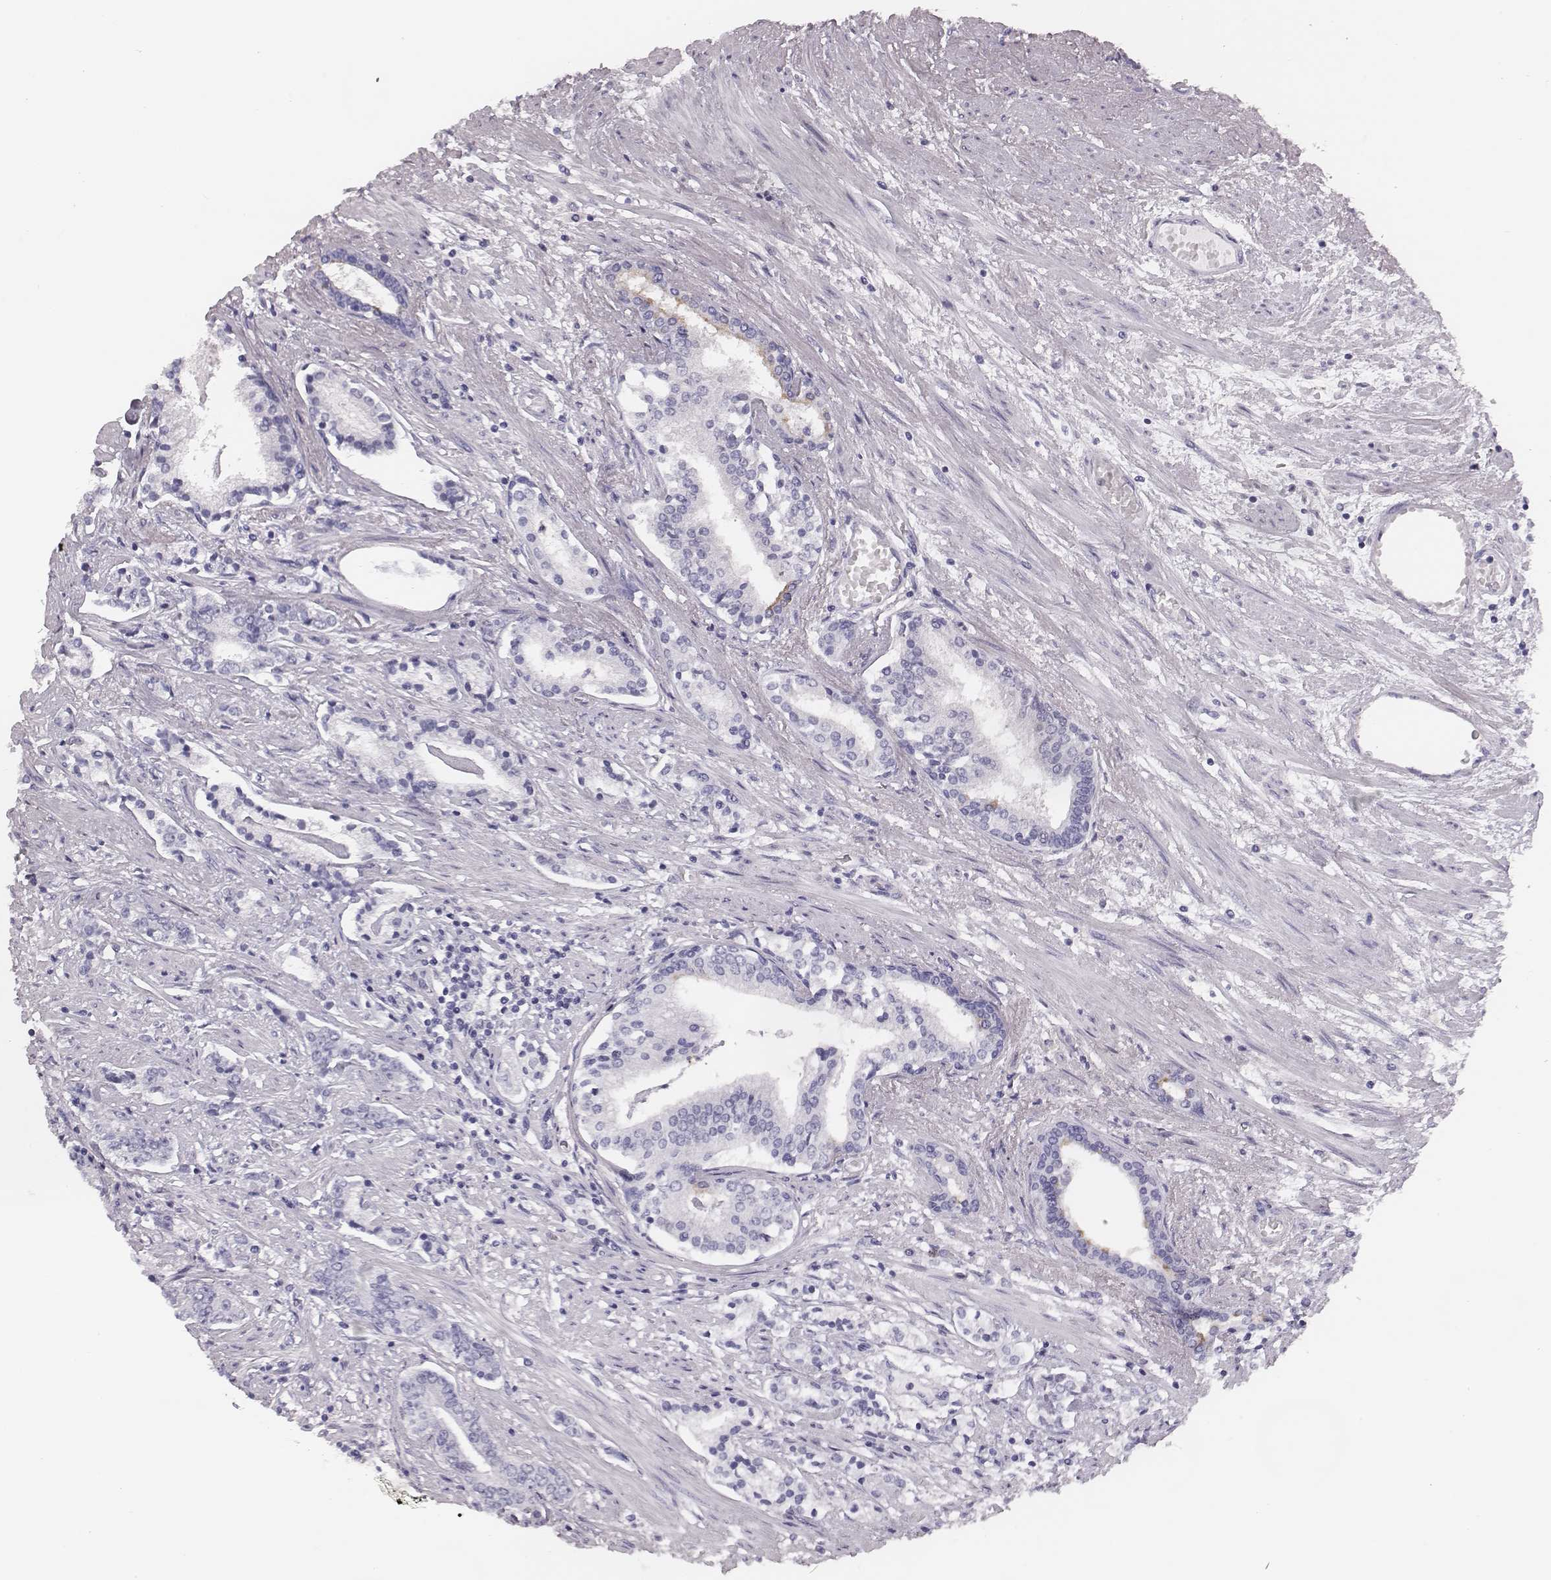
{"staining": {"intensity": "negative", "quantity": "none", "location": "none"}, "tissue": "prostate cancer", "cell_type": "Tumor cells", "image_type": "cancer", "snomed": [{"axis": "morphology", "description": "Adenocarcinoma, NOS"}, {"axis": "topography", "description": "Prostate"}], "caption": "IHC of human prostate cancer (adenocarcinoma) displays no expression in tumor cells. (DAB immunohistochemistry (IHC) with hematoxylin counter stain).", "gene": "CSH1", "patient": {"sex": "male", "age": 64}}